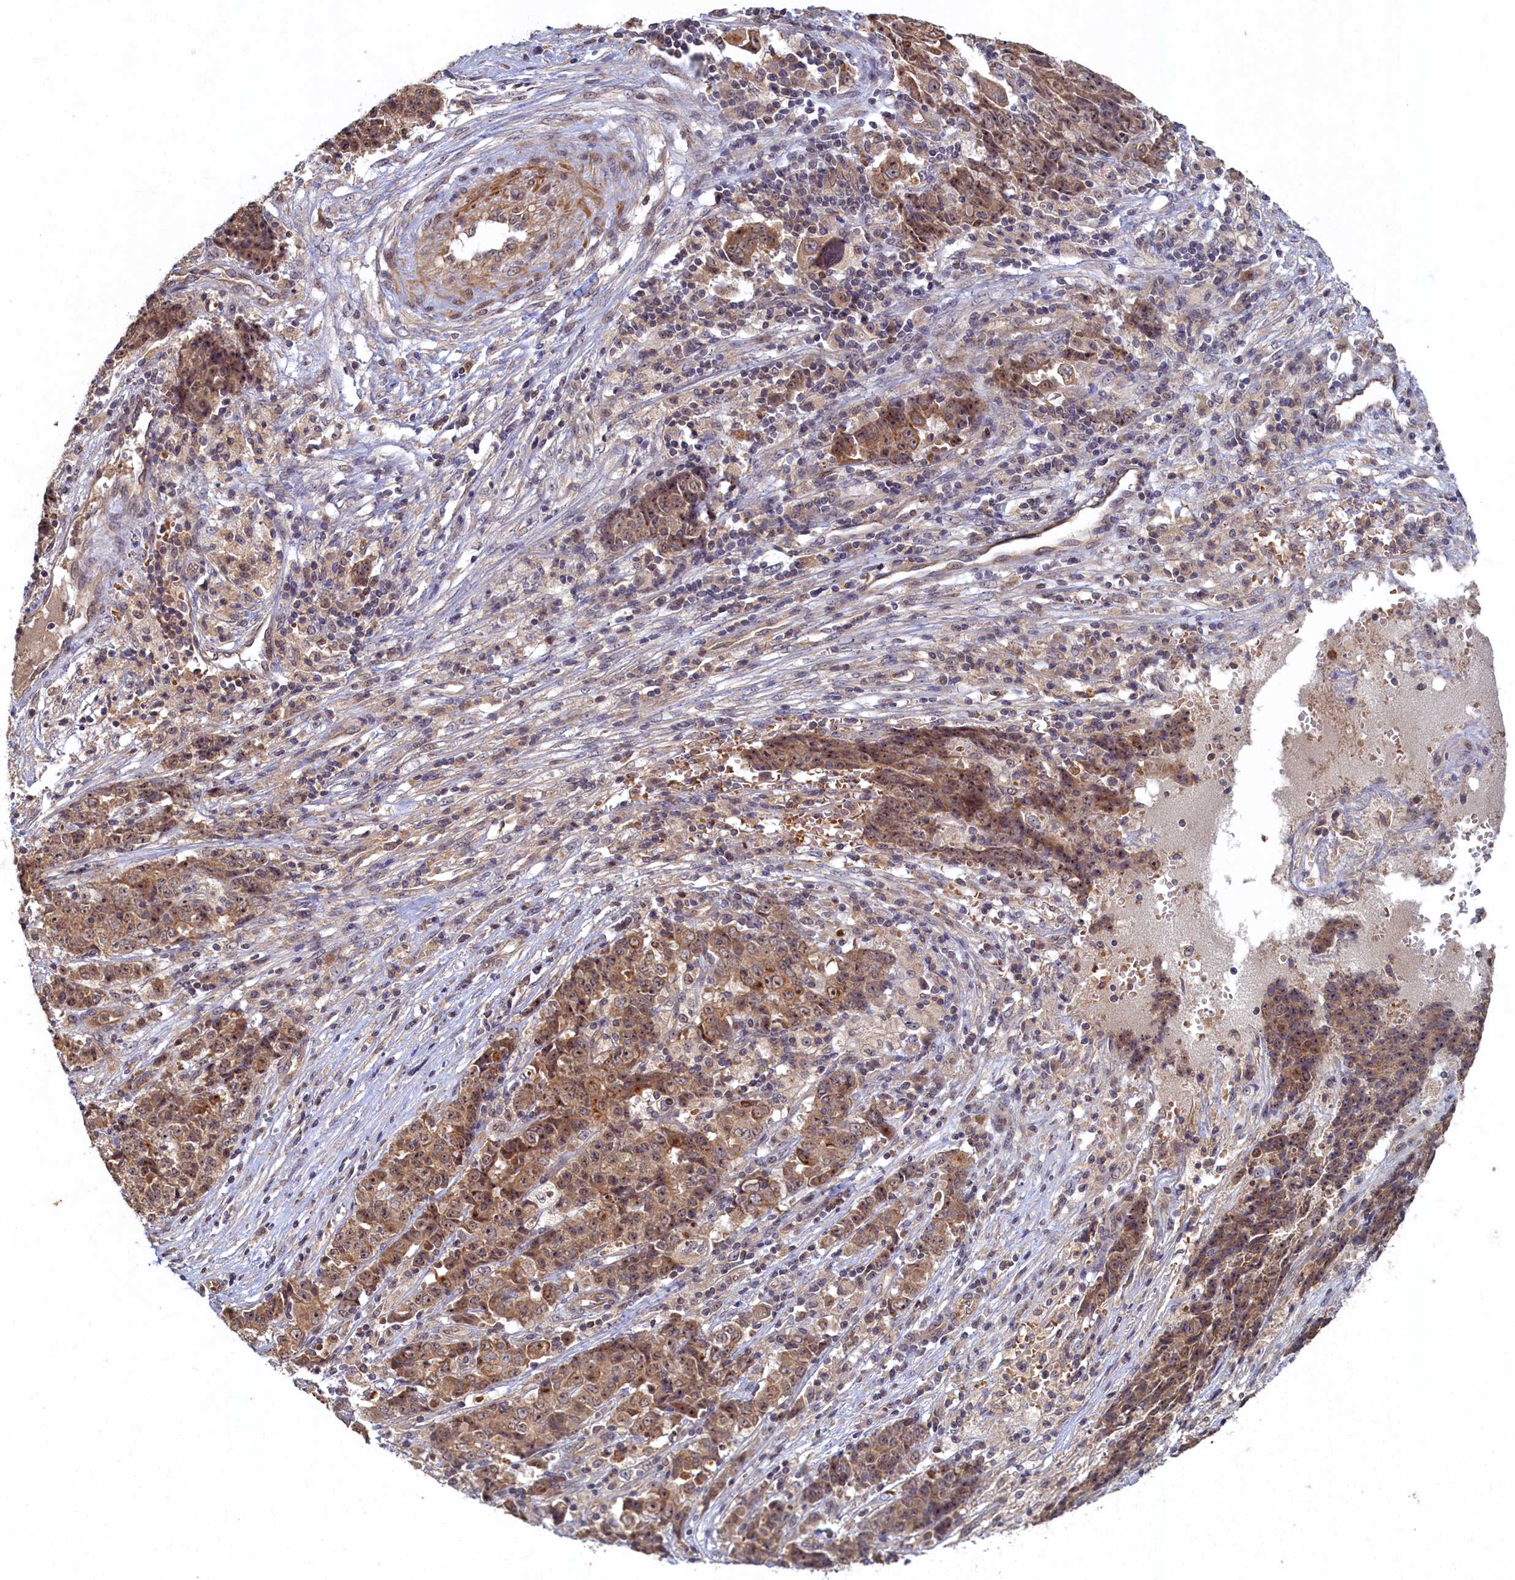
{"staining": {"intensity": "moderate", "quantity": ">75%", "location": "cytoplasmic/membranous,nuclear"}, "tissue": "ovarian cancer", "cell_type": "Tumor cells", "image_type": "cancer", "snomed": [{"axis": "morphology", "description": "Carcinoma, endometroid"}, {"axis": "topography", "description": "Ovary"}], "caption": "Ovarian cancer (endometroid carcinoma) stained with DAB immunohistochemistry (IHC) demonstrates medium levels of moderate cytoplasmic/membranous and nuclear staining in about >75% of tumor cells. (Brightfield microscopy of DAB IHC at high magnification).", "gene": "CEP20", "patient": {"sex": "female", "age": 42}}